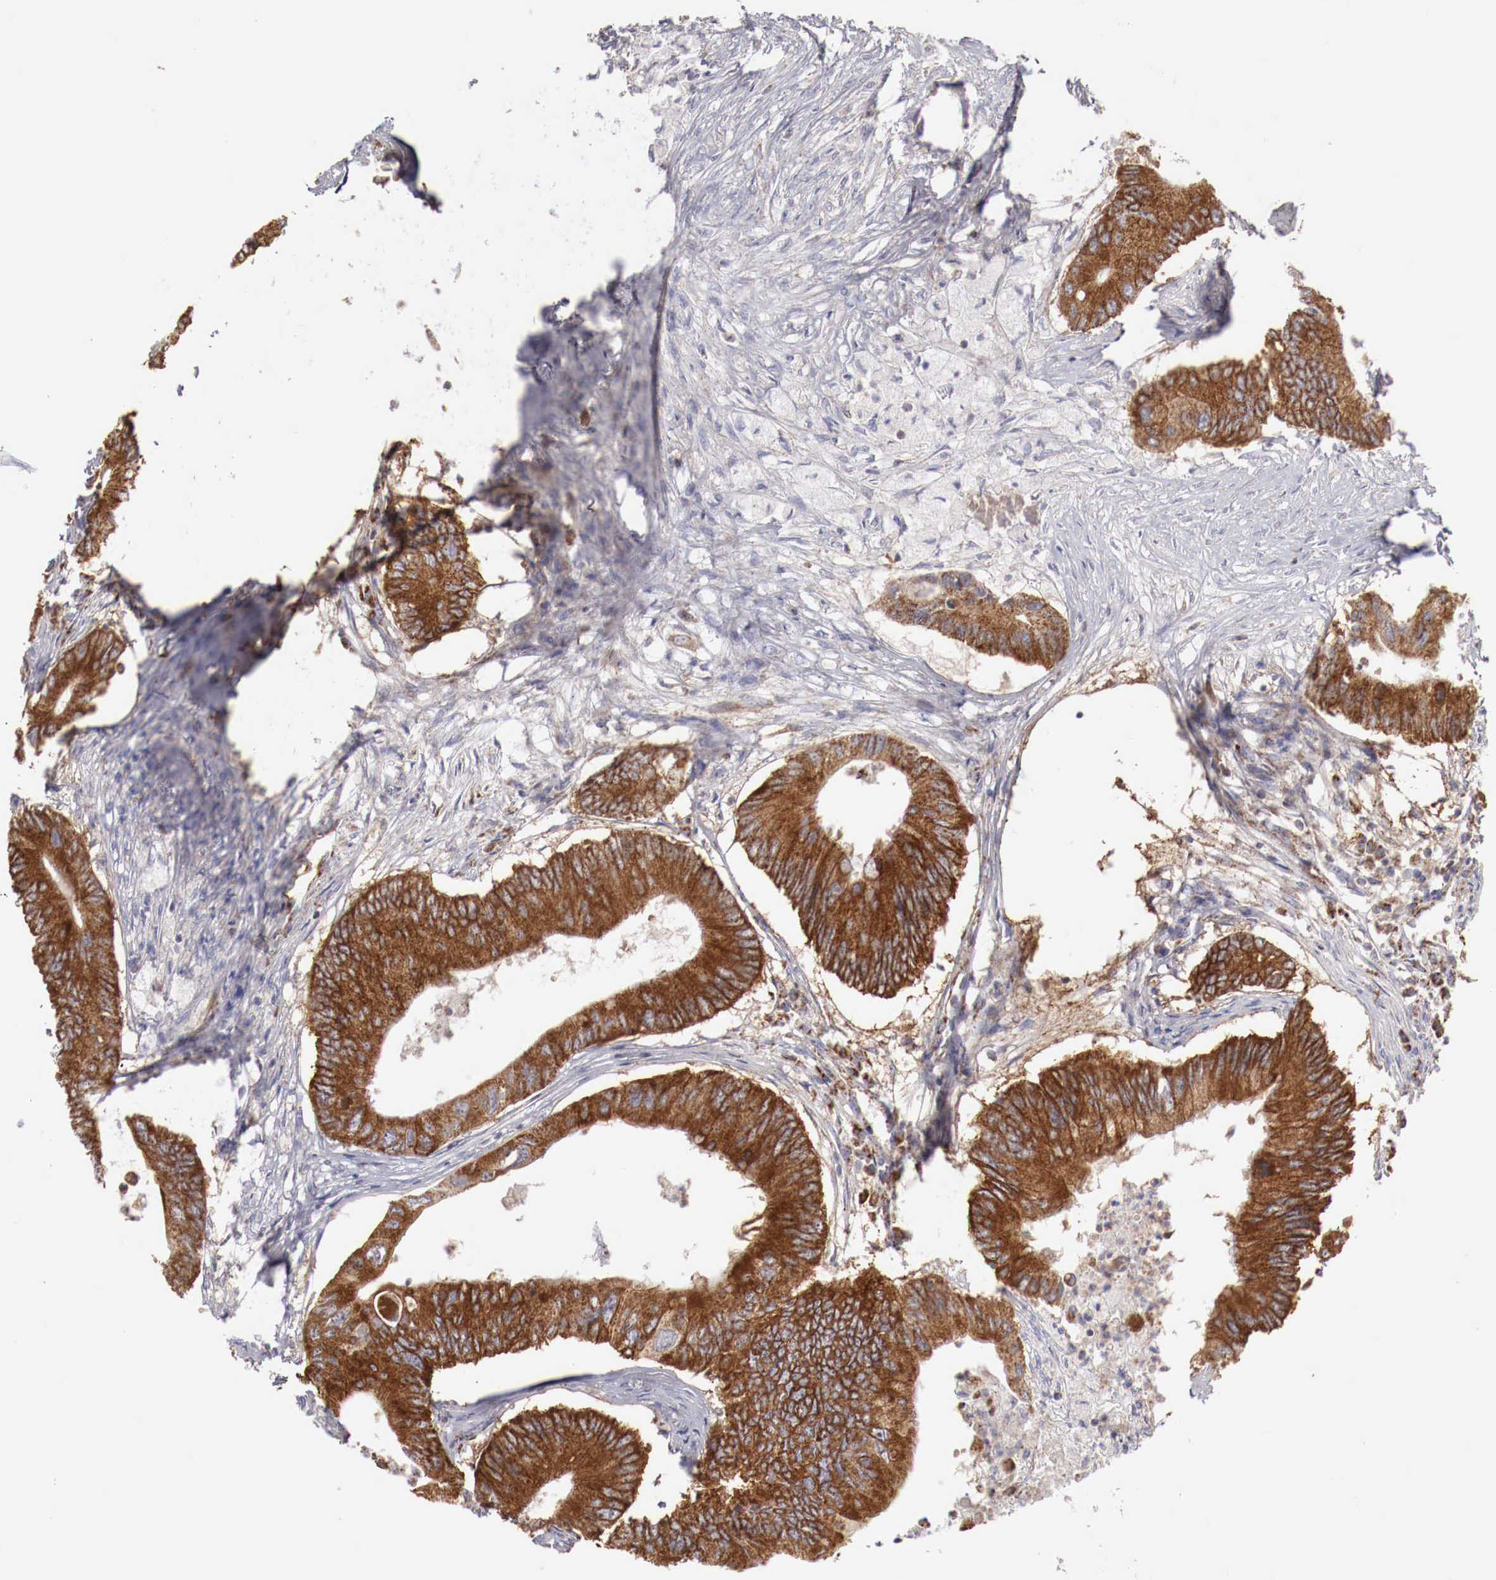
{"staining": {"intensity": "strong", "quantity": ">75%", "location": "cytoplasmic/membranous"}, "tissue": "colorectal cancer", "cell_type": "Tumor cells", "image_type": "cancer", "snomed": [{"axis": "morphology", "description": "Adenocarcinoma, NOS"}, {"axis": "topography", "description": "Colon"}], "caption": "Immunohistochemical staining of colorectal adenocarcinoma reveals strong cytoplasmic/membranous protein positivity in about >75% of tumor cells. (brown staining indicates protein expression, while blue staining denotes nuclei).", "gene": "XPNPEP3", "patient": {"sex": "male", "age": 65}}